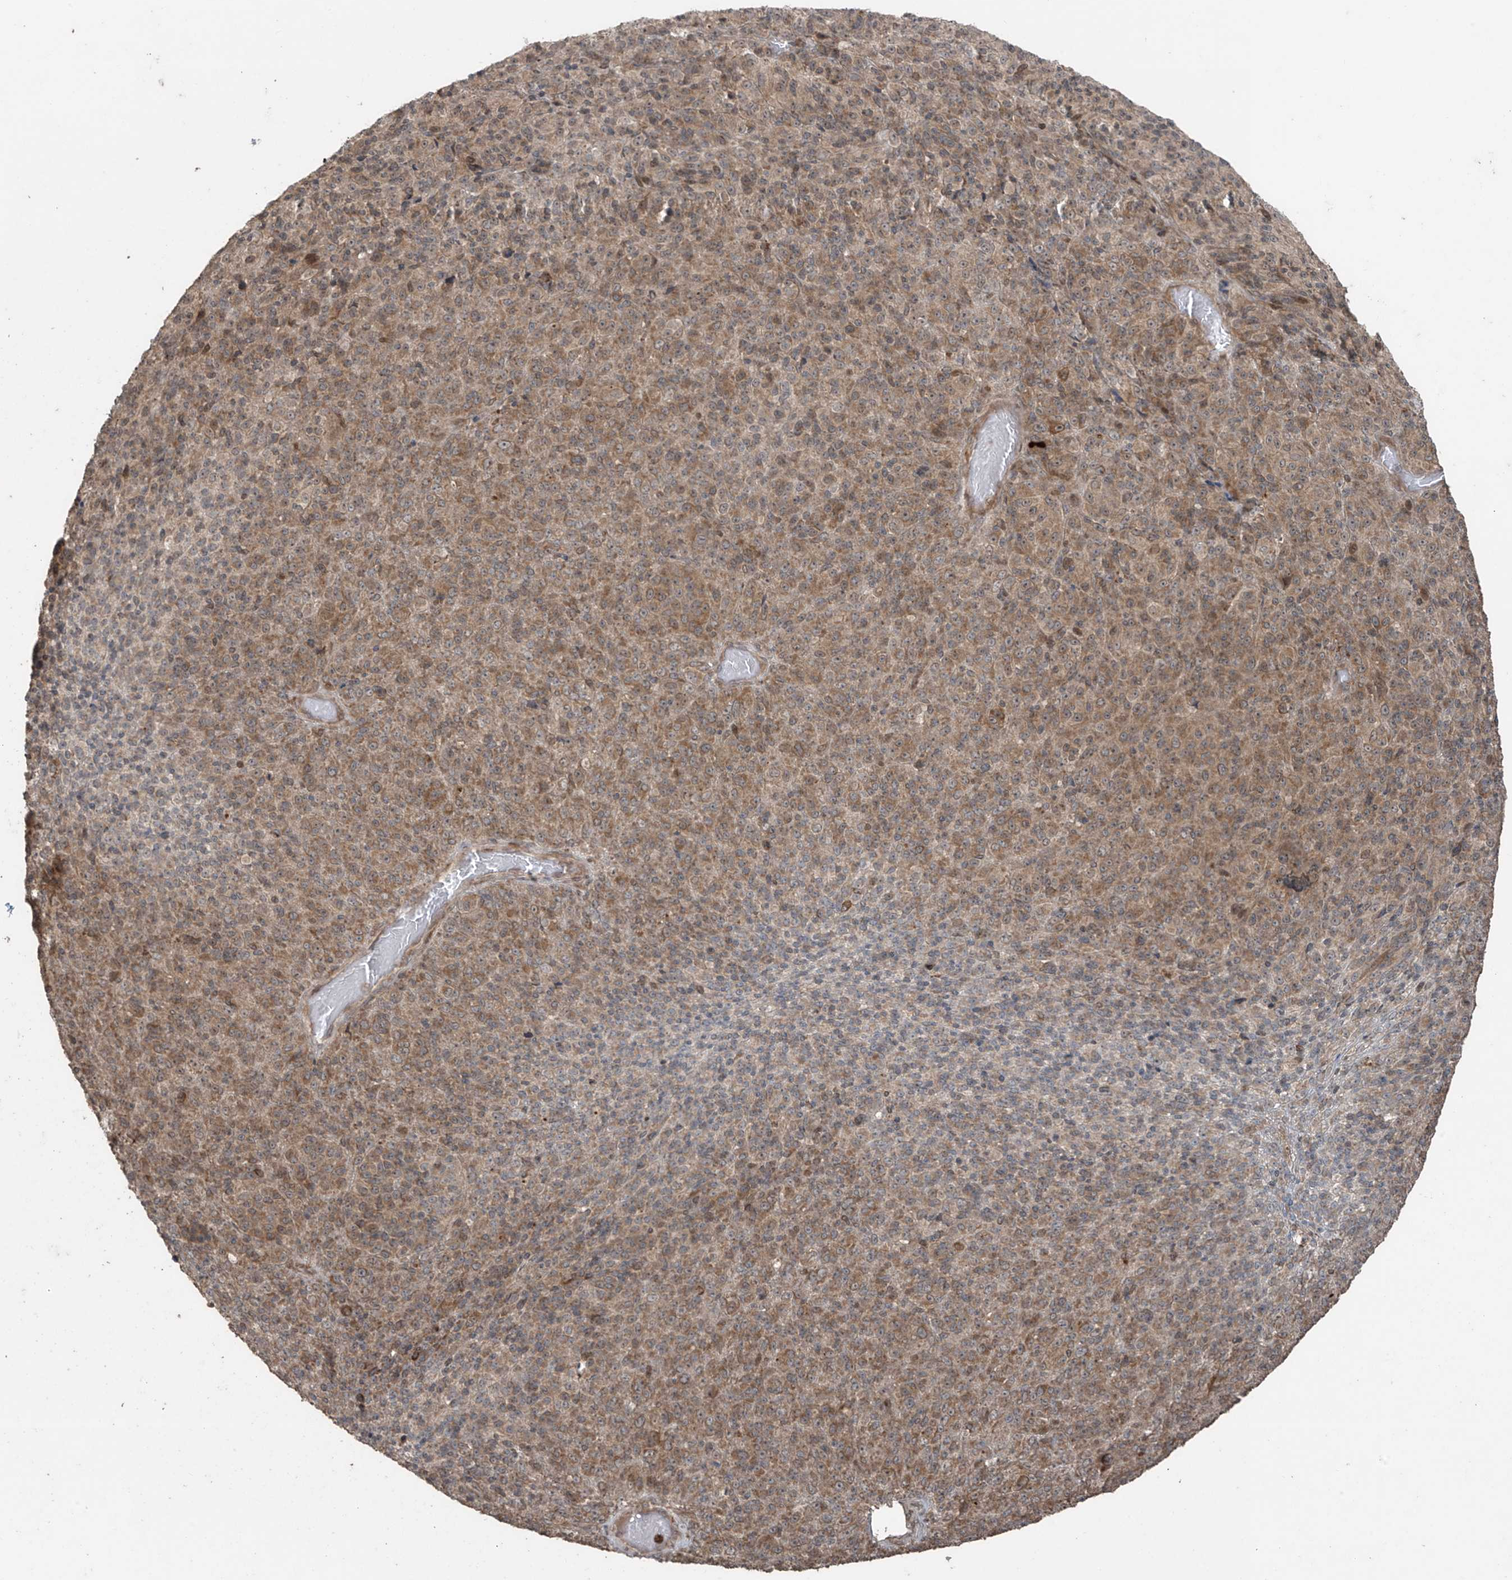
{"staining": {"intensity": "moderate", "quantity": ">75%", "location": "cytoplasmic/membranous"}, "tissue": "melanoma", "cell_type": "Tumor cells", "image_type": "cancer", "snomed": [{"axis": "morphology", "description": "Malignant melanoma, Metastatic site"}, {"axis": "topography", "description": "Brain"}], "caption": "Protein expression analysis of human malignant melanoma (metastatic site) reveals moderate cytoplasmic/membranous staining in about >75% of tumor cells.", "gene": "PGPEP1", "patient": {"sex": "female", "age": 56}}